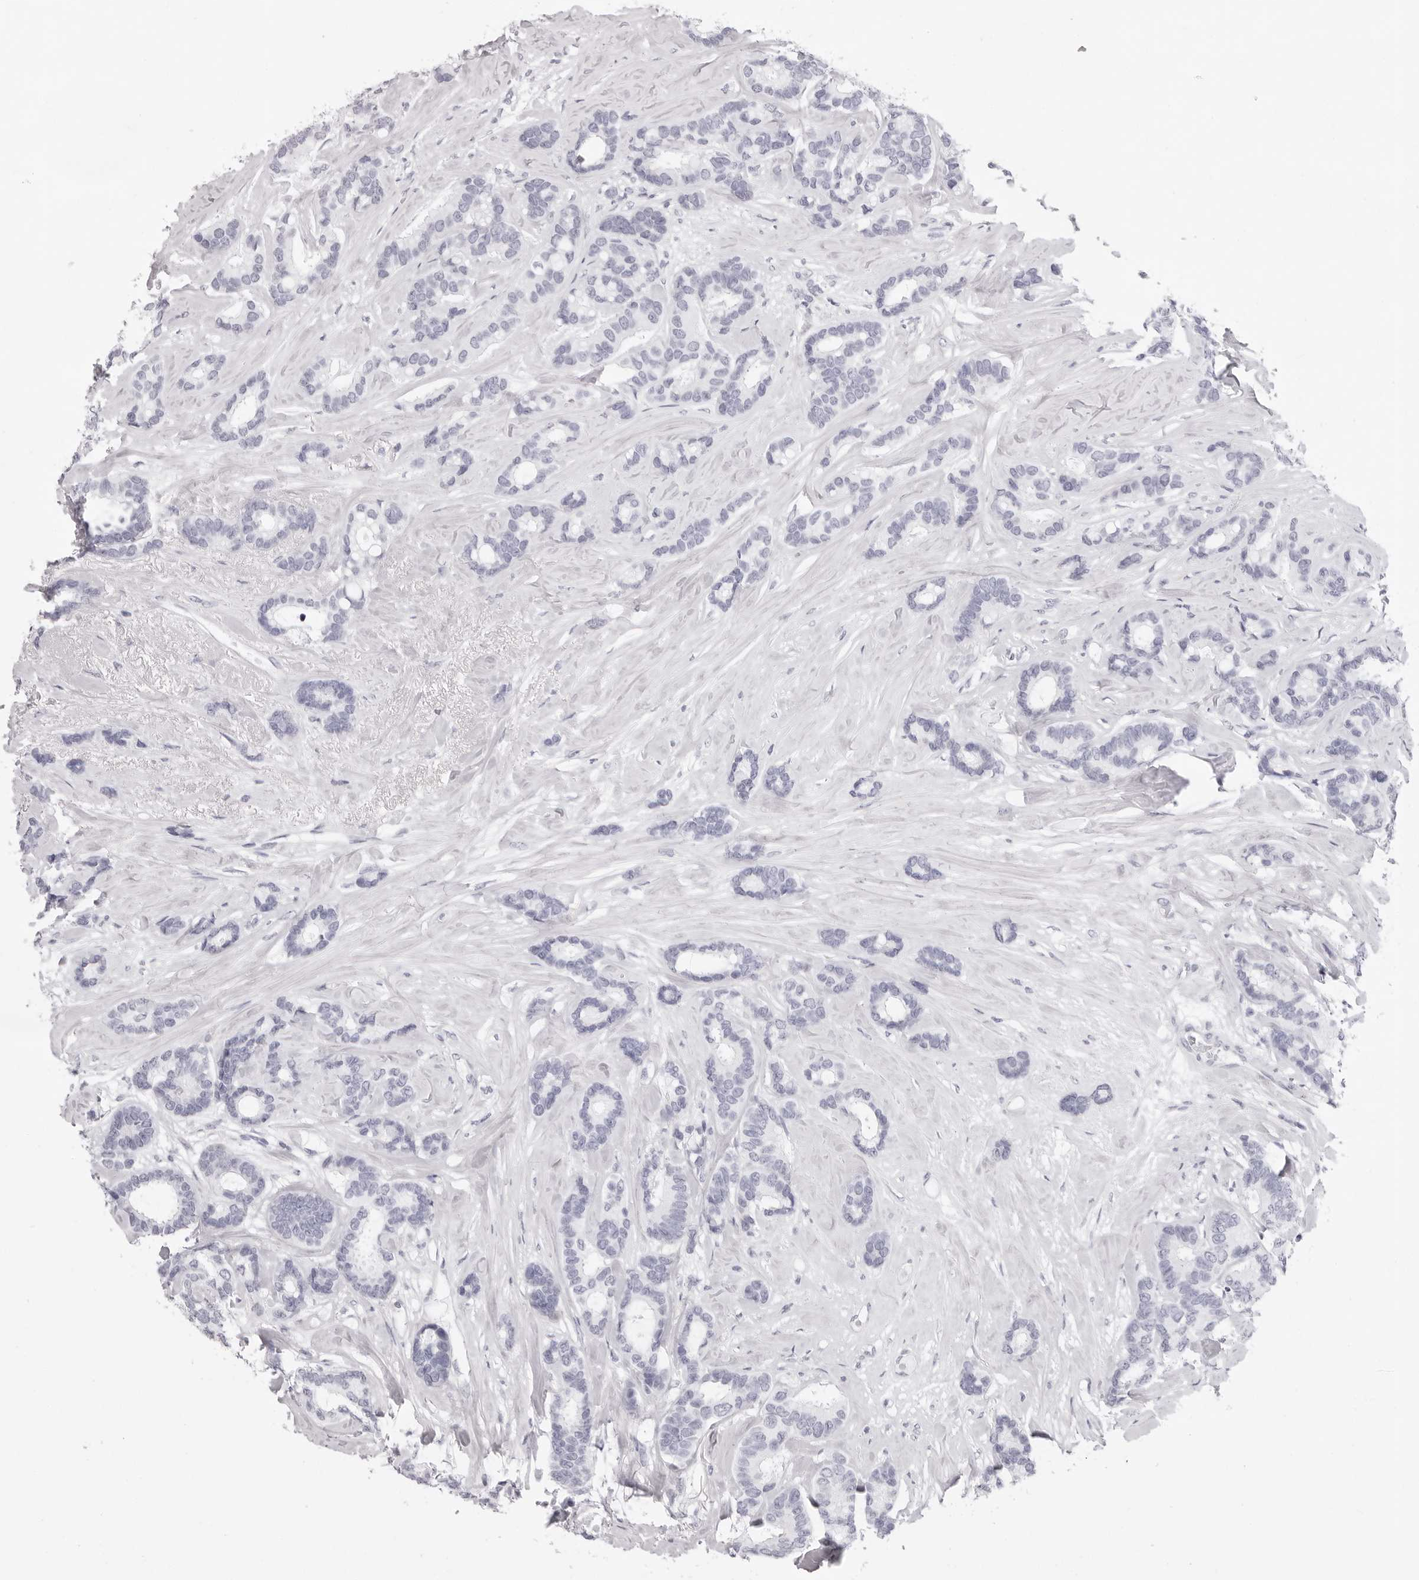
{"staining": {"intensity": "negative", "quantity": "none", "location": "none"}, "tissue": "breast cancer", "cell_type": "Tumor cells", "image_type": "cancer", "snomed": [{"axis": "morphology", "description": "Duct carcinoma"}, {"axis": "topography", "description": "Breast"}], "caption": "Image shows no protein staining in tumor cells of breast cancer (invasive ductal carcinoma) tissue.", "gene": "SMIM2", "patient": {"sex": "female", "age": 87}}